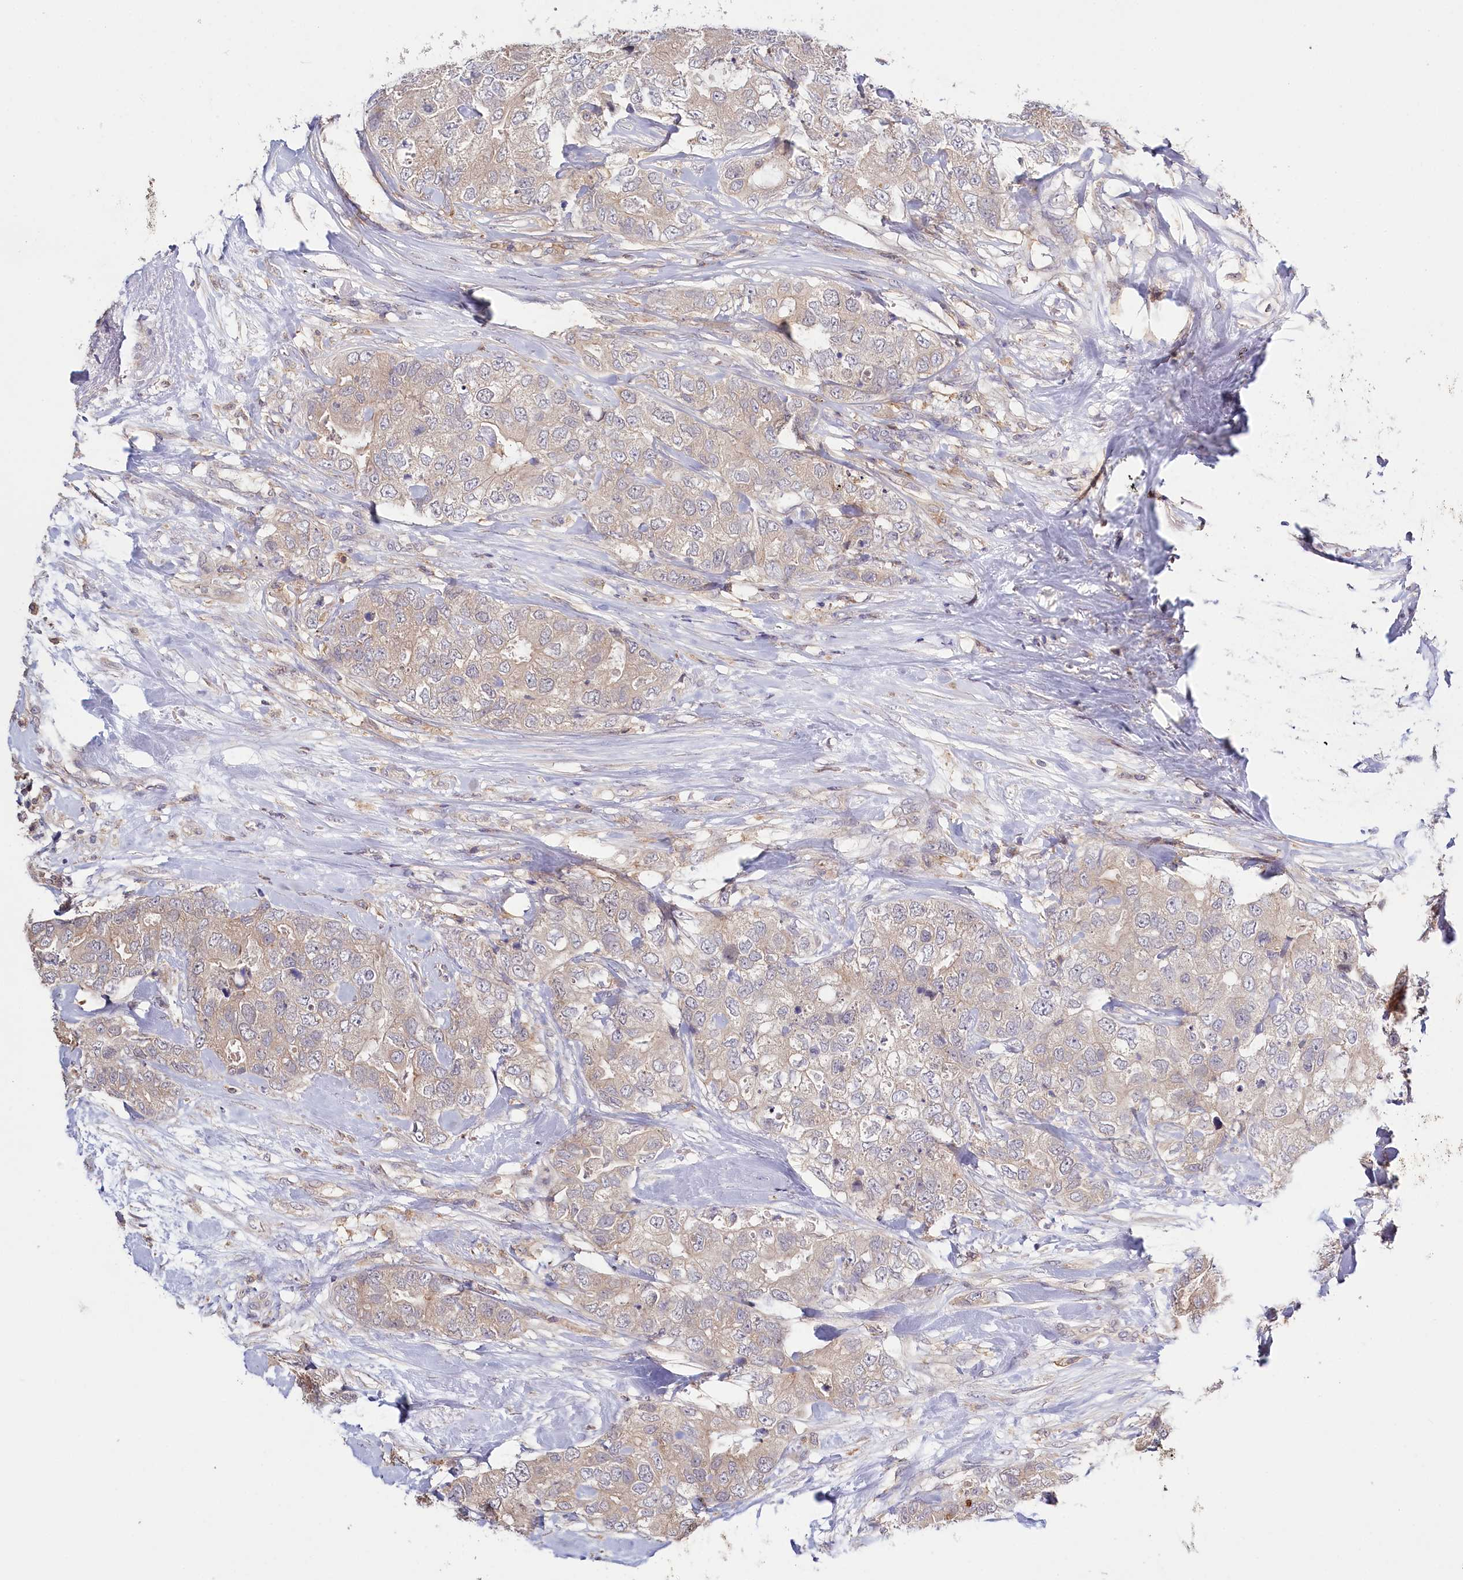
{"staining": {"intensity": "weak", "quantity": "25%-75%", "location": "cytoplasmic/membranous"}, "tissue": "breast cancer", "cell_type": "Tumor cells", "image_type": "cancer", "snomed": [{"axis": "morphology", "description": "Duct carcinoma"}, {"axis": "topography", "description": "Breast"}], "caption": "A low amount of weak cytoplasmic/membranous expression is identified in about 25%-75% of tumor cells in breast cancer (infiltrating ductal carcinoma) tissue. Immunohistochemistry stains the protein in brown and the nuclei are stained blue.", "gene": "DAPK1", "patient": {"sex": "female", "age": 62}}